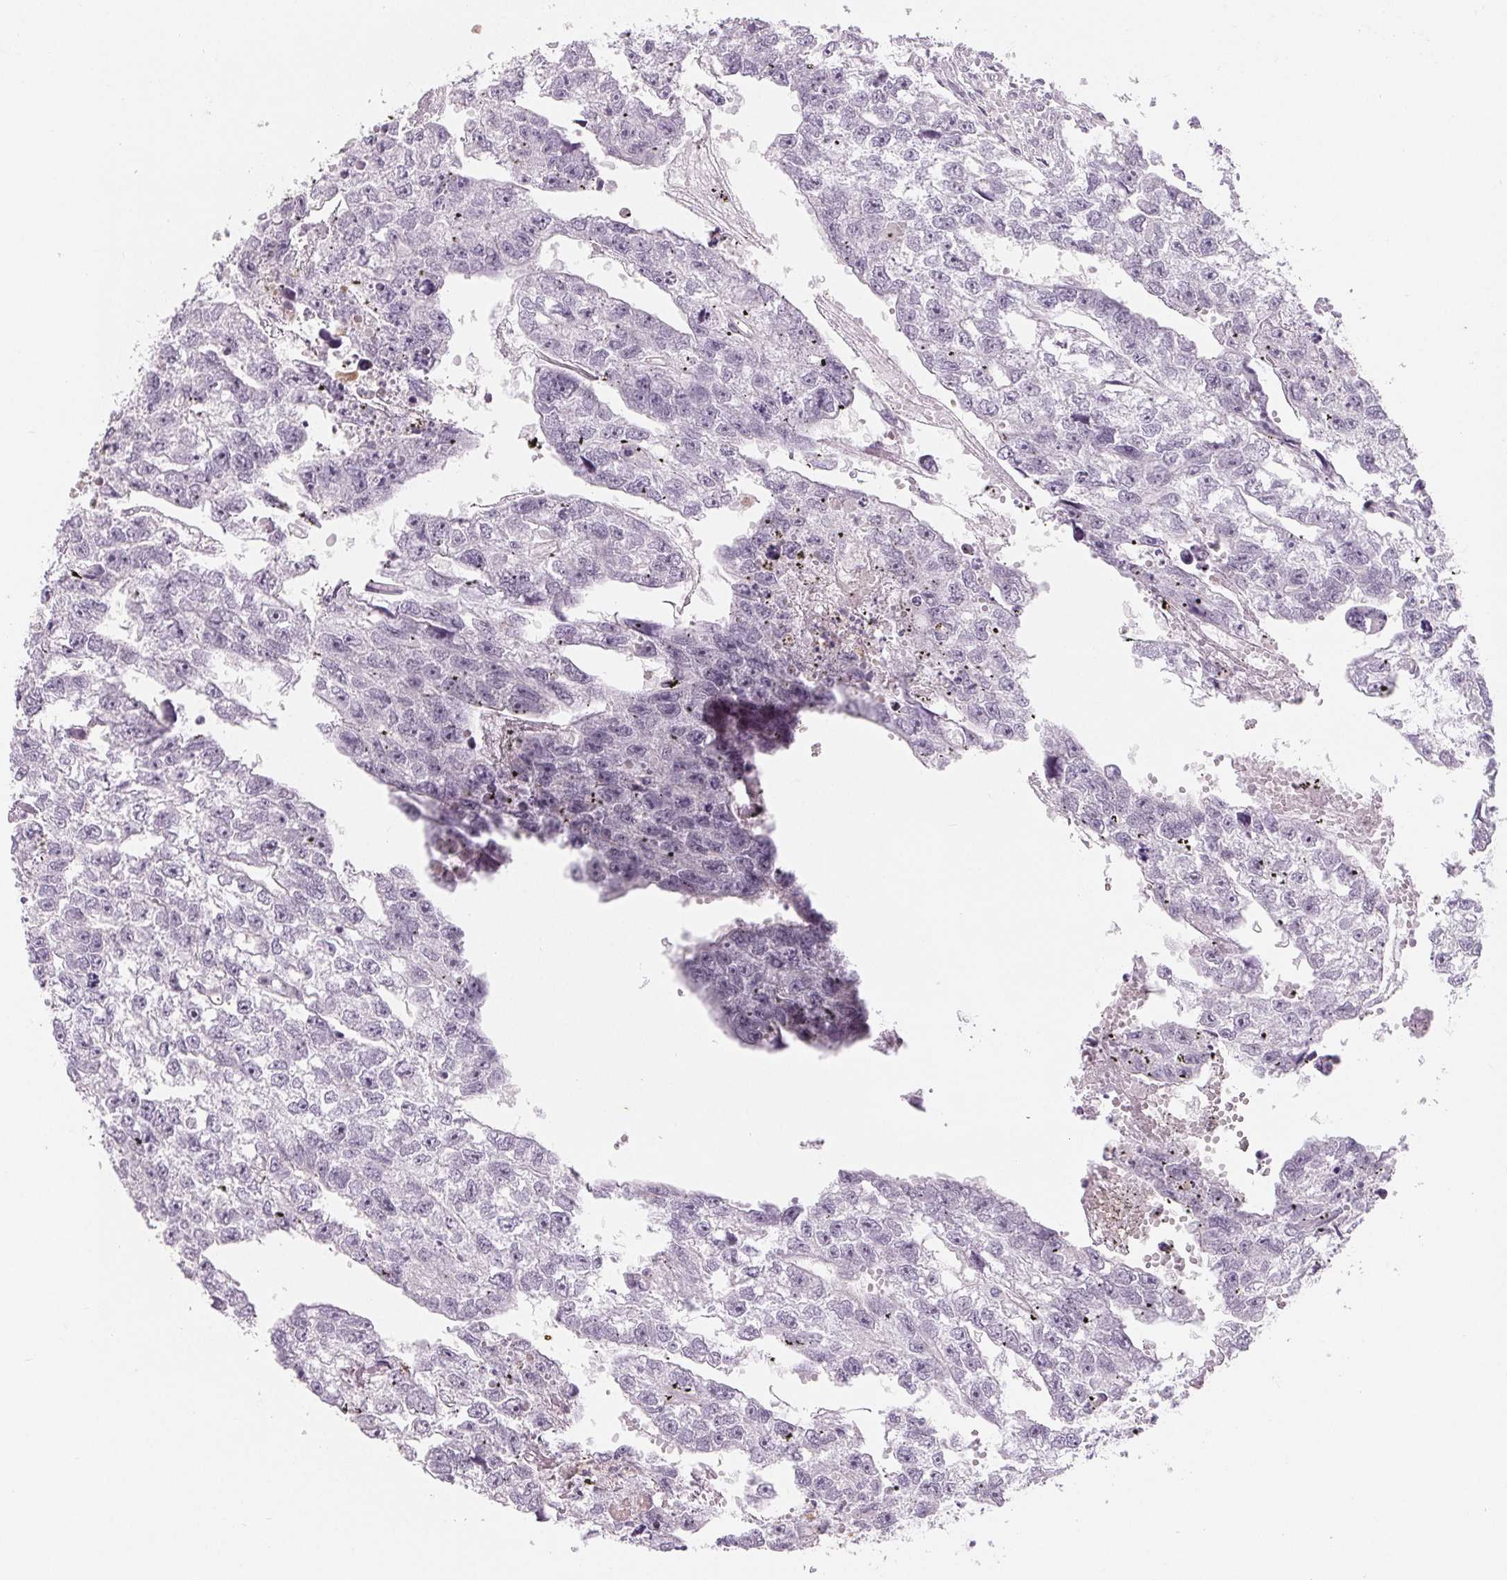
{"staining": {"intensity": "negative", "quantity": "none", "location": "none"}, "tissue": "testis cancer", "cell_type": "Tumor cells", "image_type": "cancer", "snomed": [{"axis": "morphology", "description": "Carcinoma, Embryonal, NOS"}, {"axis": "morphology", "description": "Teratoma, malignant, NOS"}, {"axis": "topography", "description": "Testis"}], "caption": "An immunohistochemistry (IHC) image of testis cancer (embryonal carcinoma) is shown. There is no staining in tumor cells of testis cancer (embryonal carcinoma).", "gene": "CFC1", "patient": {"sex": "male", "age": 44}}